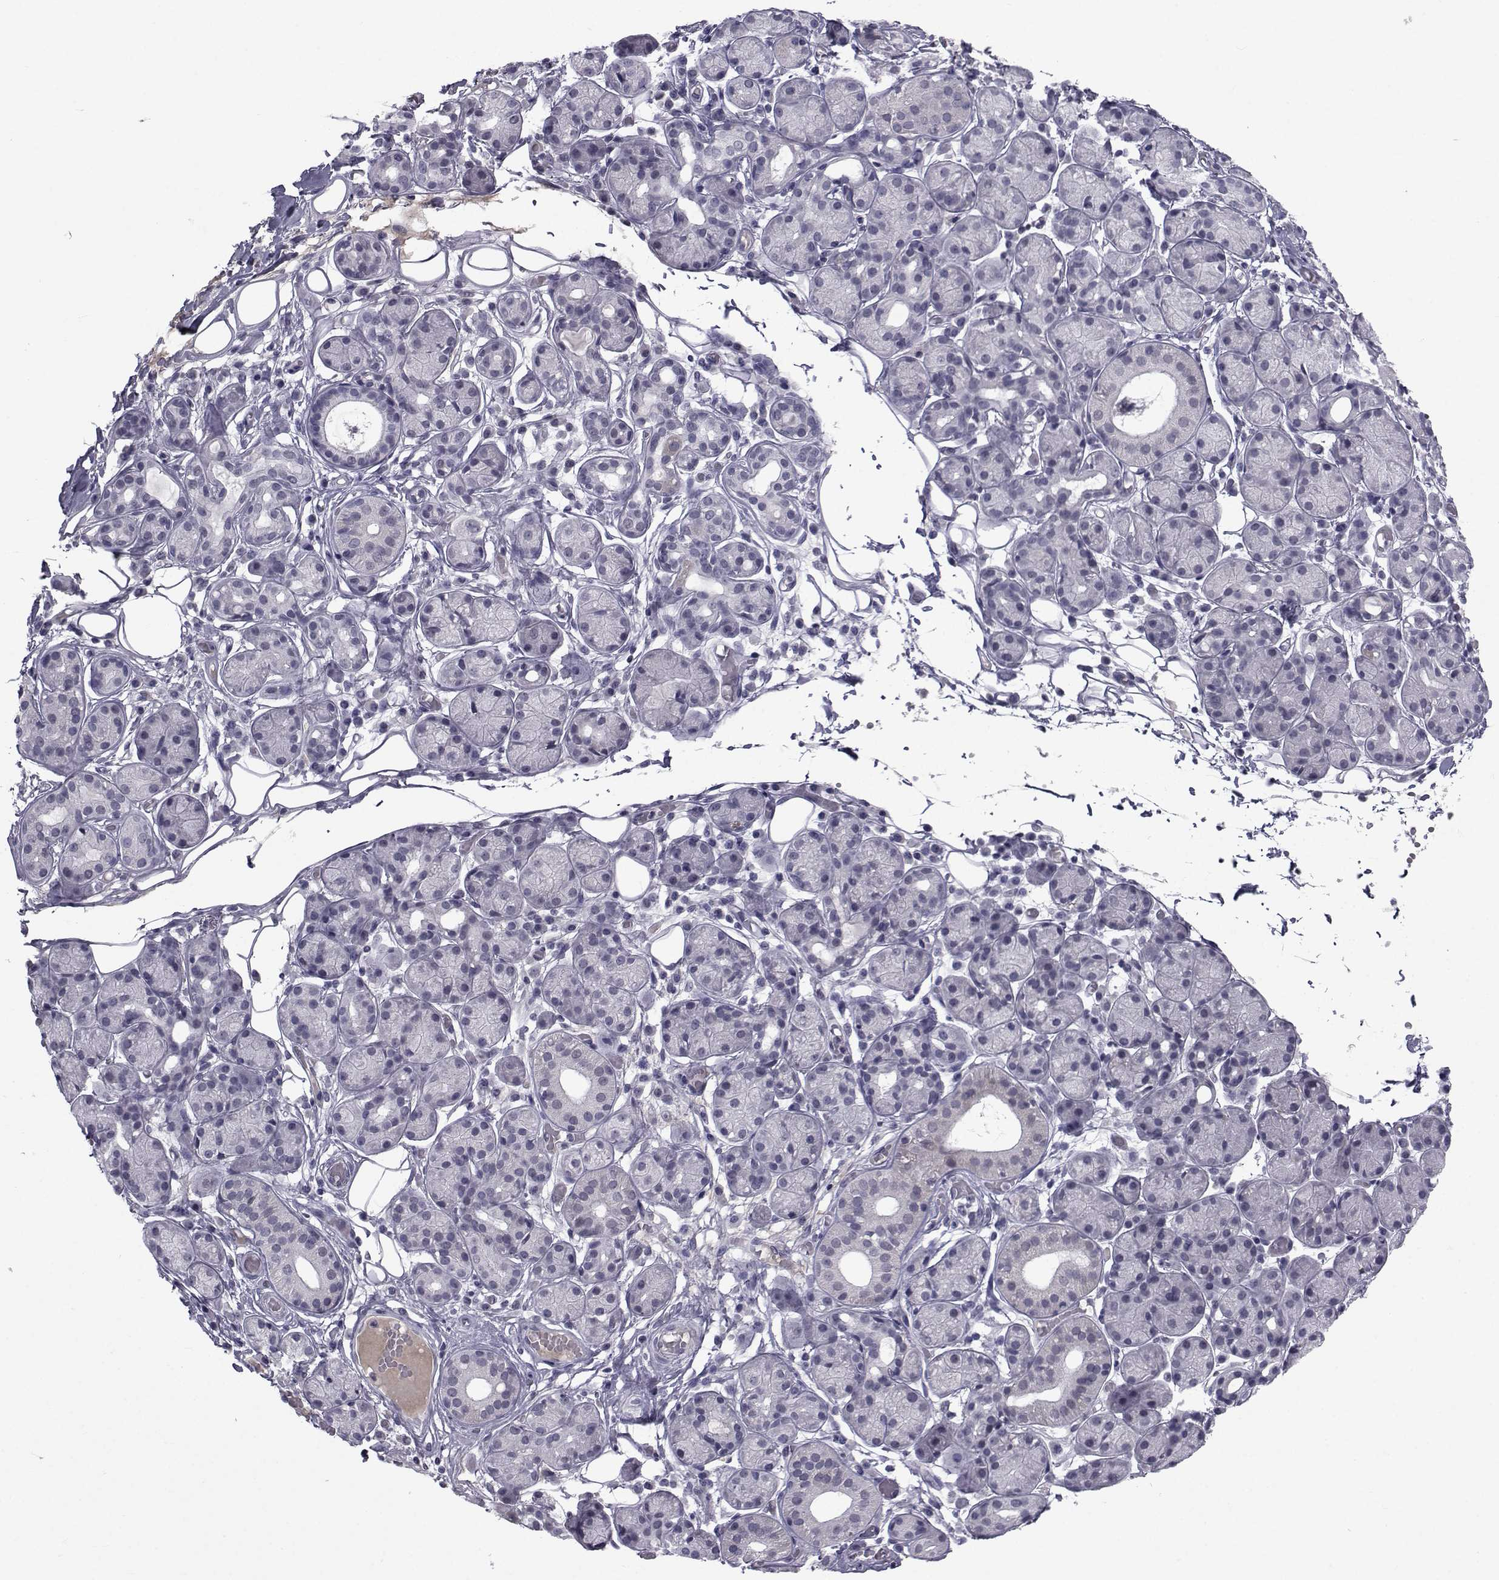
{"staining": {"intensity": "negative", "quantity": "none", "location": "none"}, "tissue": "salivary gland", "cell_type": "Glandular cells", "image_type": "normal", "snomed": [{"axis": "morphology", "description": "Normal tissue, NOS"}, {"axis": "topography", "description": "Salivary gland"}, {"axis": "topography", "description": "Peripheral nerve tissue"}], "caption": "IHC image of normal salivary gland: salivary gland stained with DAB (3,3'-diaminobenzidine) reveals no significant protein positivity in glandular cells. The staining is performed using DAB (3,3'-diaminobenzidine) brown chromogen with nuclei counter-stained in using hematoxylin.", "gene": "PAX2", "patient": {"sex": "male", "age": 71}}